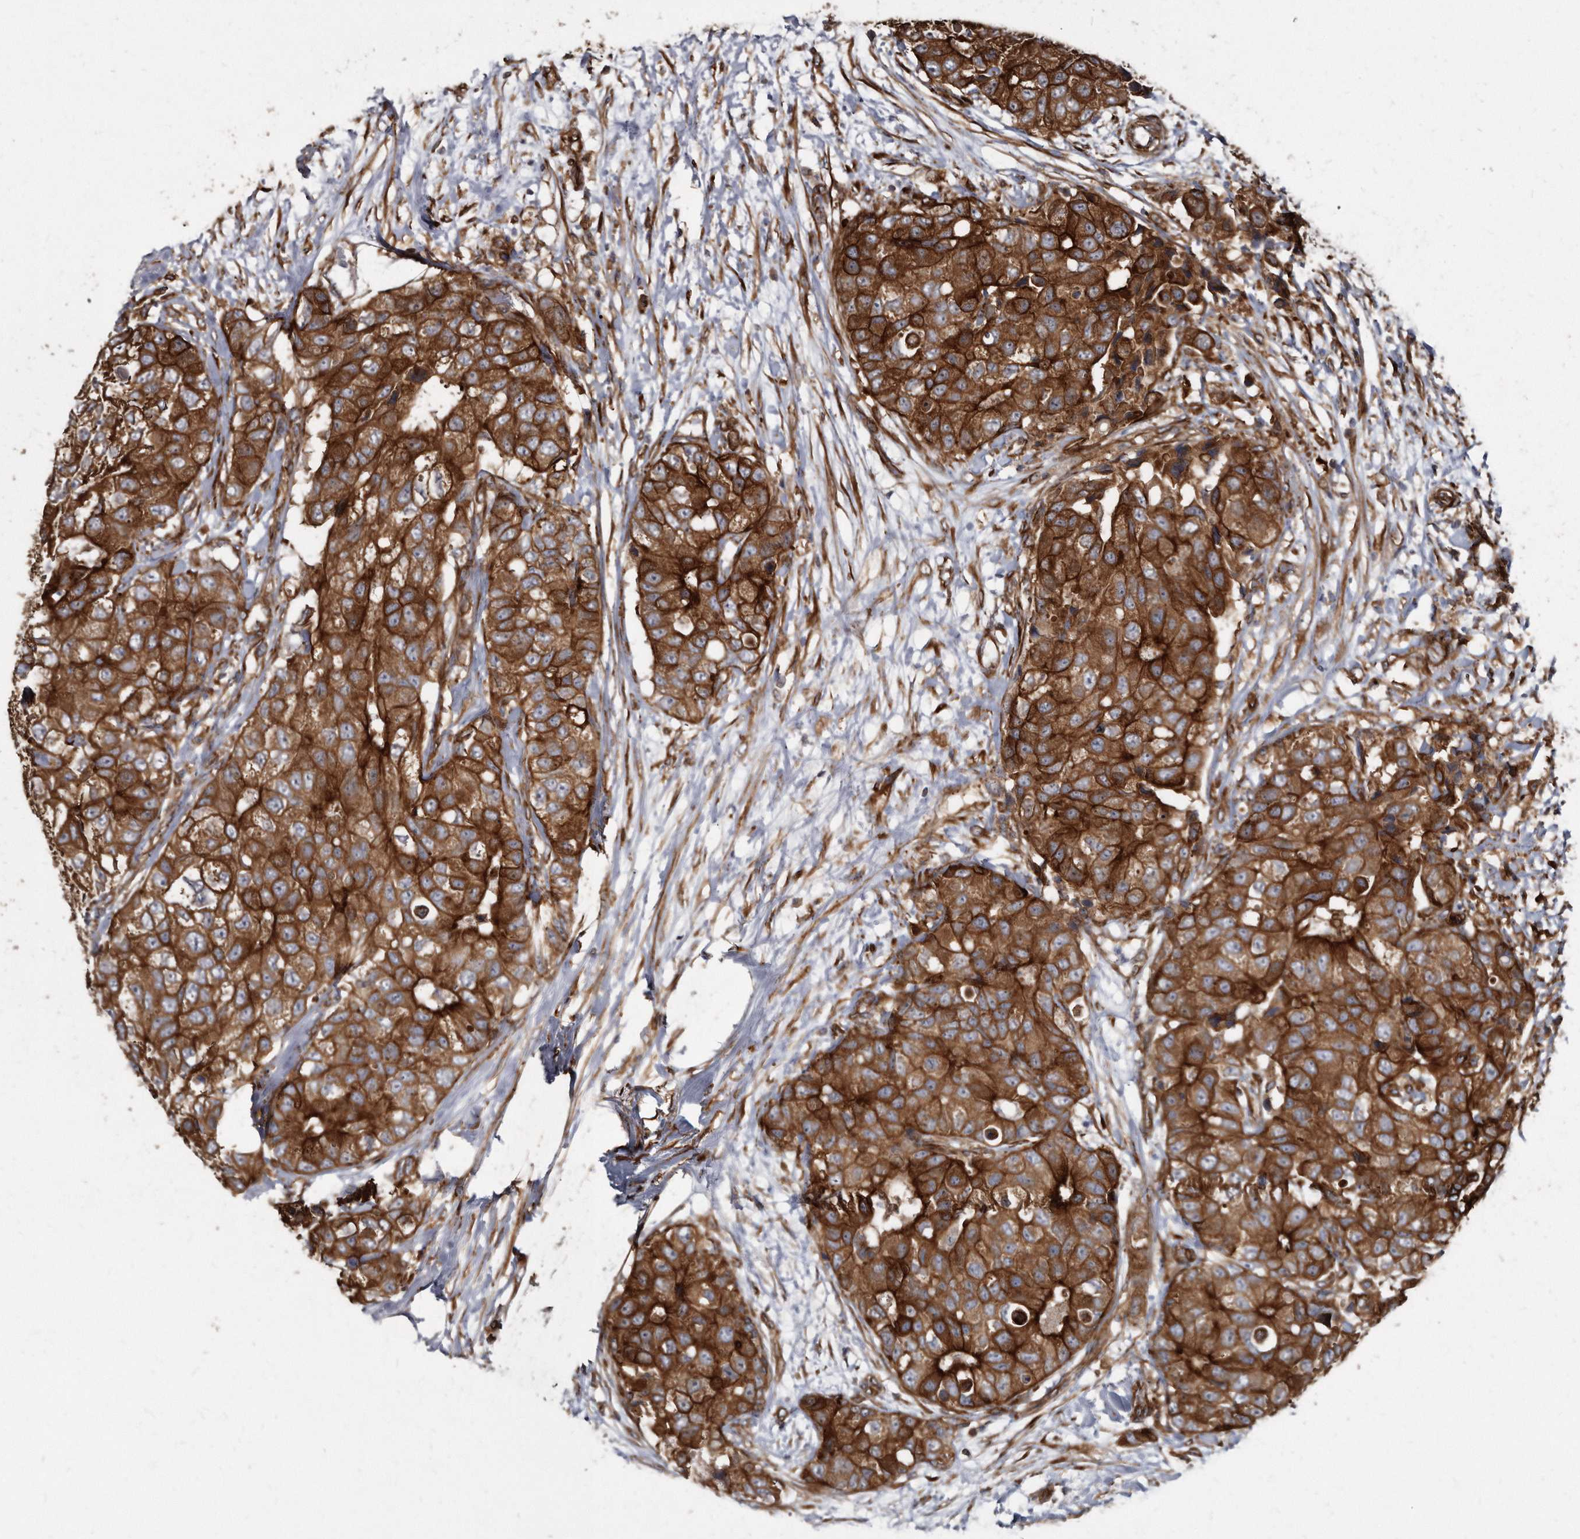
{"staining": {"intensity": "strong", "quantity": ">75%", "location": "cytoplasmic/membranous"}, "tissue": "breast cancer", "cell_type": "Tumor cells", "image_type": "cancer", "snomed": [{"axis": "morphology", "description": "Duct carcinoma"}, {"axis": "topography", "description": "Breast"}], "caption": "There is high levels of strong cytoplasmic/membranous positivity in tumor cells of invasive ductal carcinoma (breast), as demonstrated by immunohistochemical staining (brown color).", "gene": "KCTD20", "patient": {"sex": "female", "age": 62}}